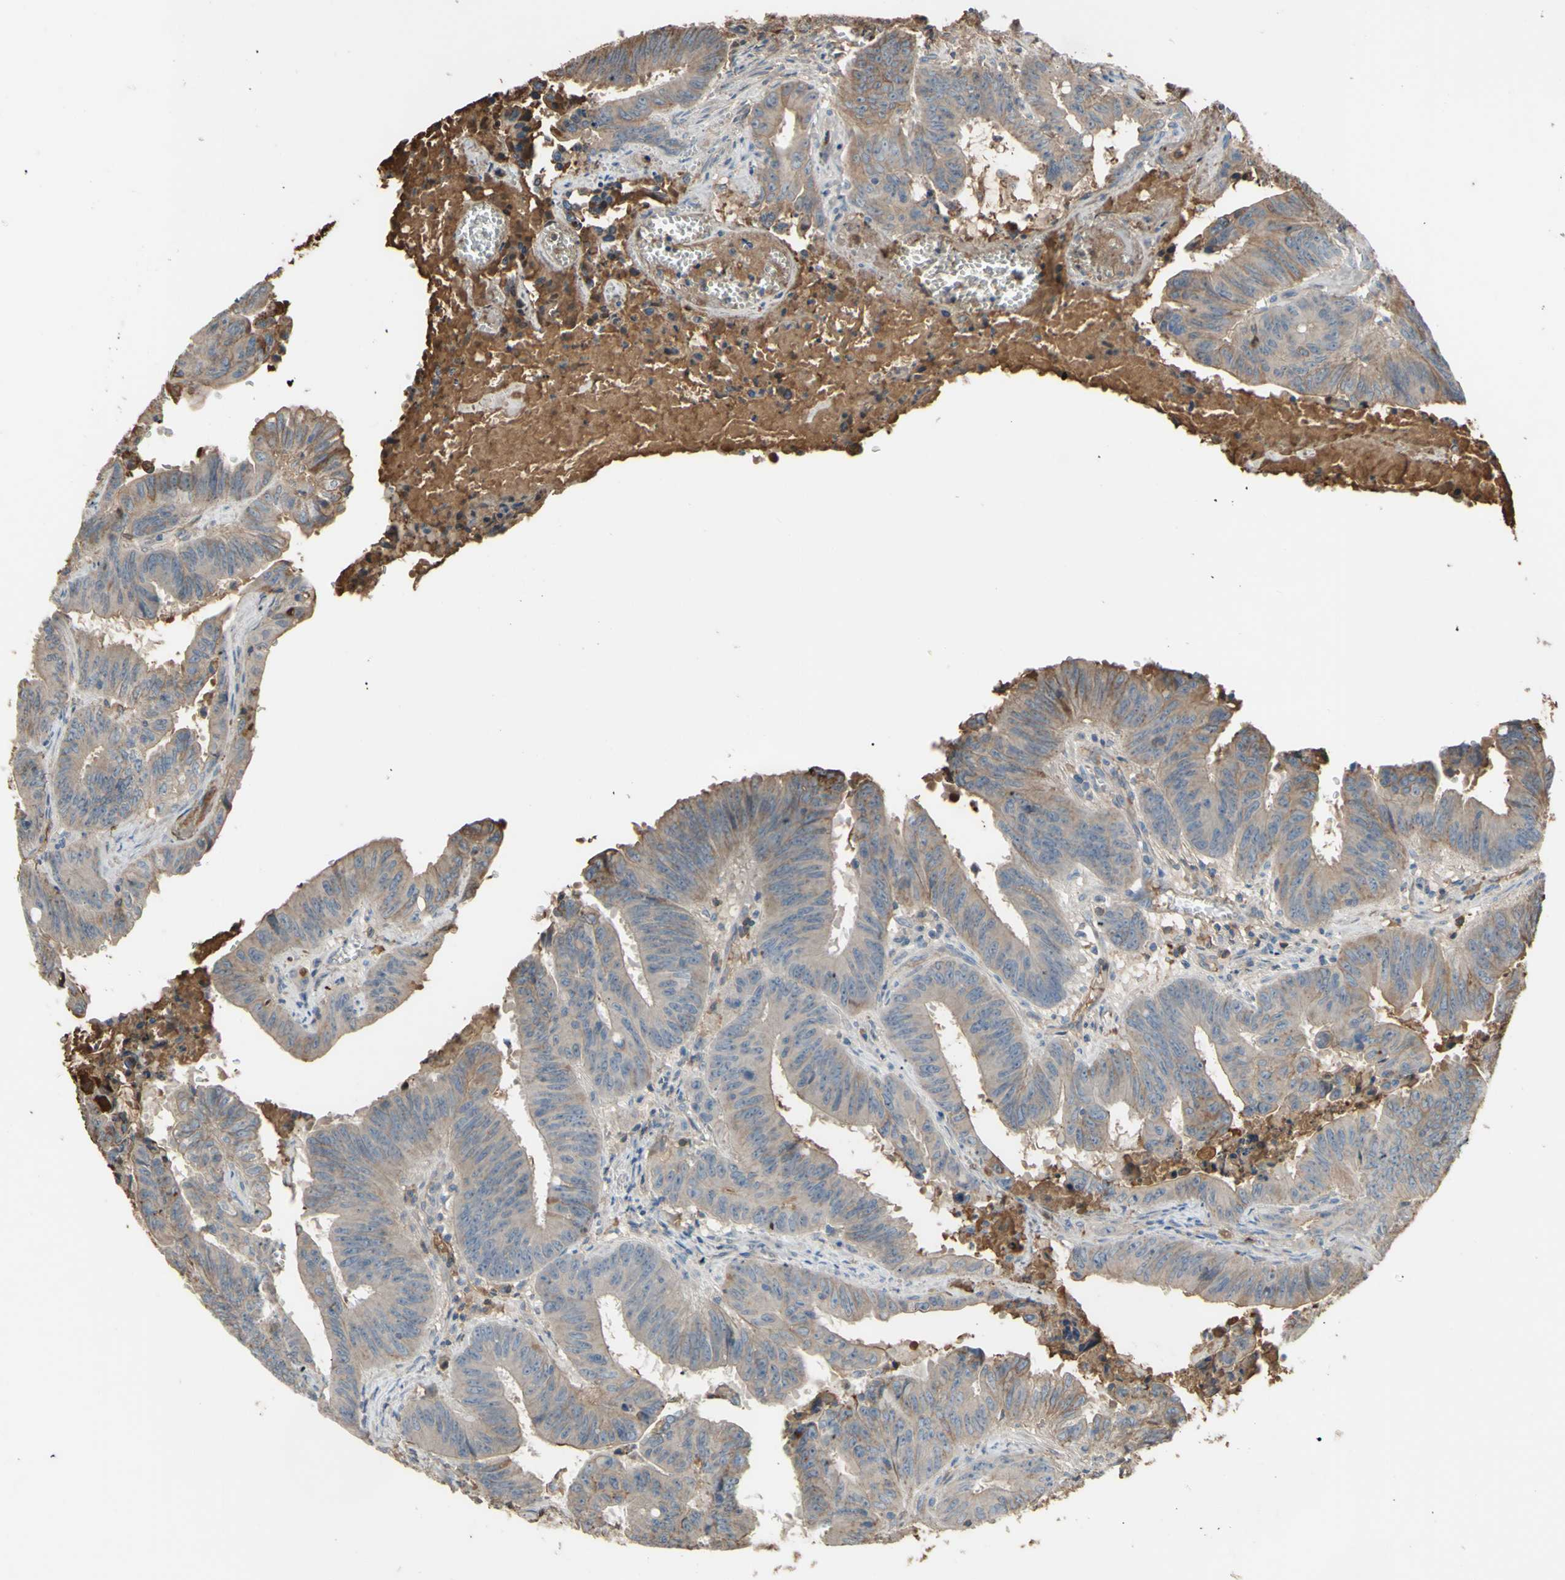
{"staining": {"intensity": "weak", "quantity": ">75%", "location": "cytoplasmic/membranous"}, "tissue": "colorectal cancer", "cell_type": "Tumor cells", "image_type": "cancer", "snomed": [{"axis": "morphology", "description": "Adenocarcinoma, NOS"}, {"axis": "topography", "description": "Colon"}], "caption": "High-magnification brightfield microscopy of colorectal adenocarcinoma stained with DAB (3,3'-diaminobenzidine) (brown) and counterstained with hematoxylin (blue). tumor cells exhibit weak cytoplasmic/membranous positivity is present in approximately>75% of cells. (Stains: DAB in brown, nuclei in blue, Microscopy: brightfield microscopy at high magnification).", "gene": "PTGDS", "patient": {"sex": "male", "age": 45}}